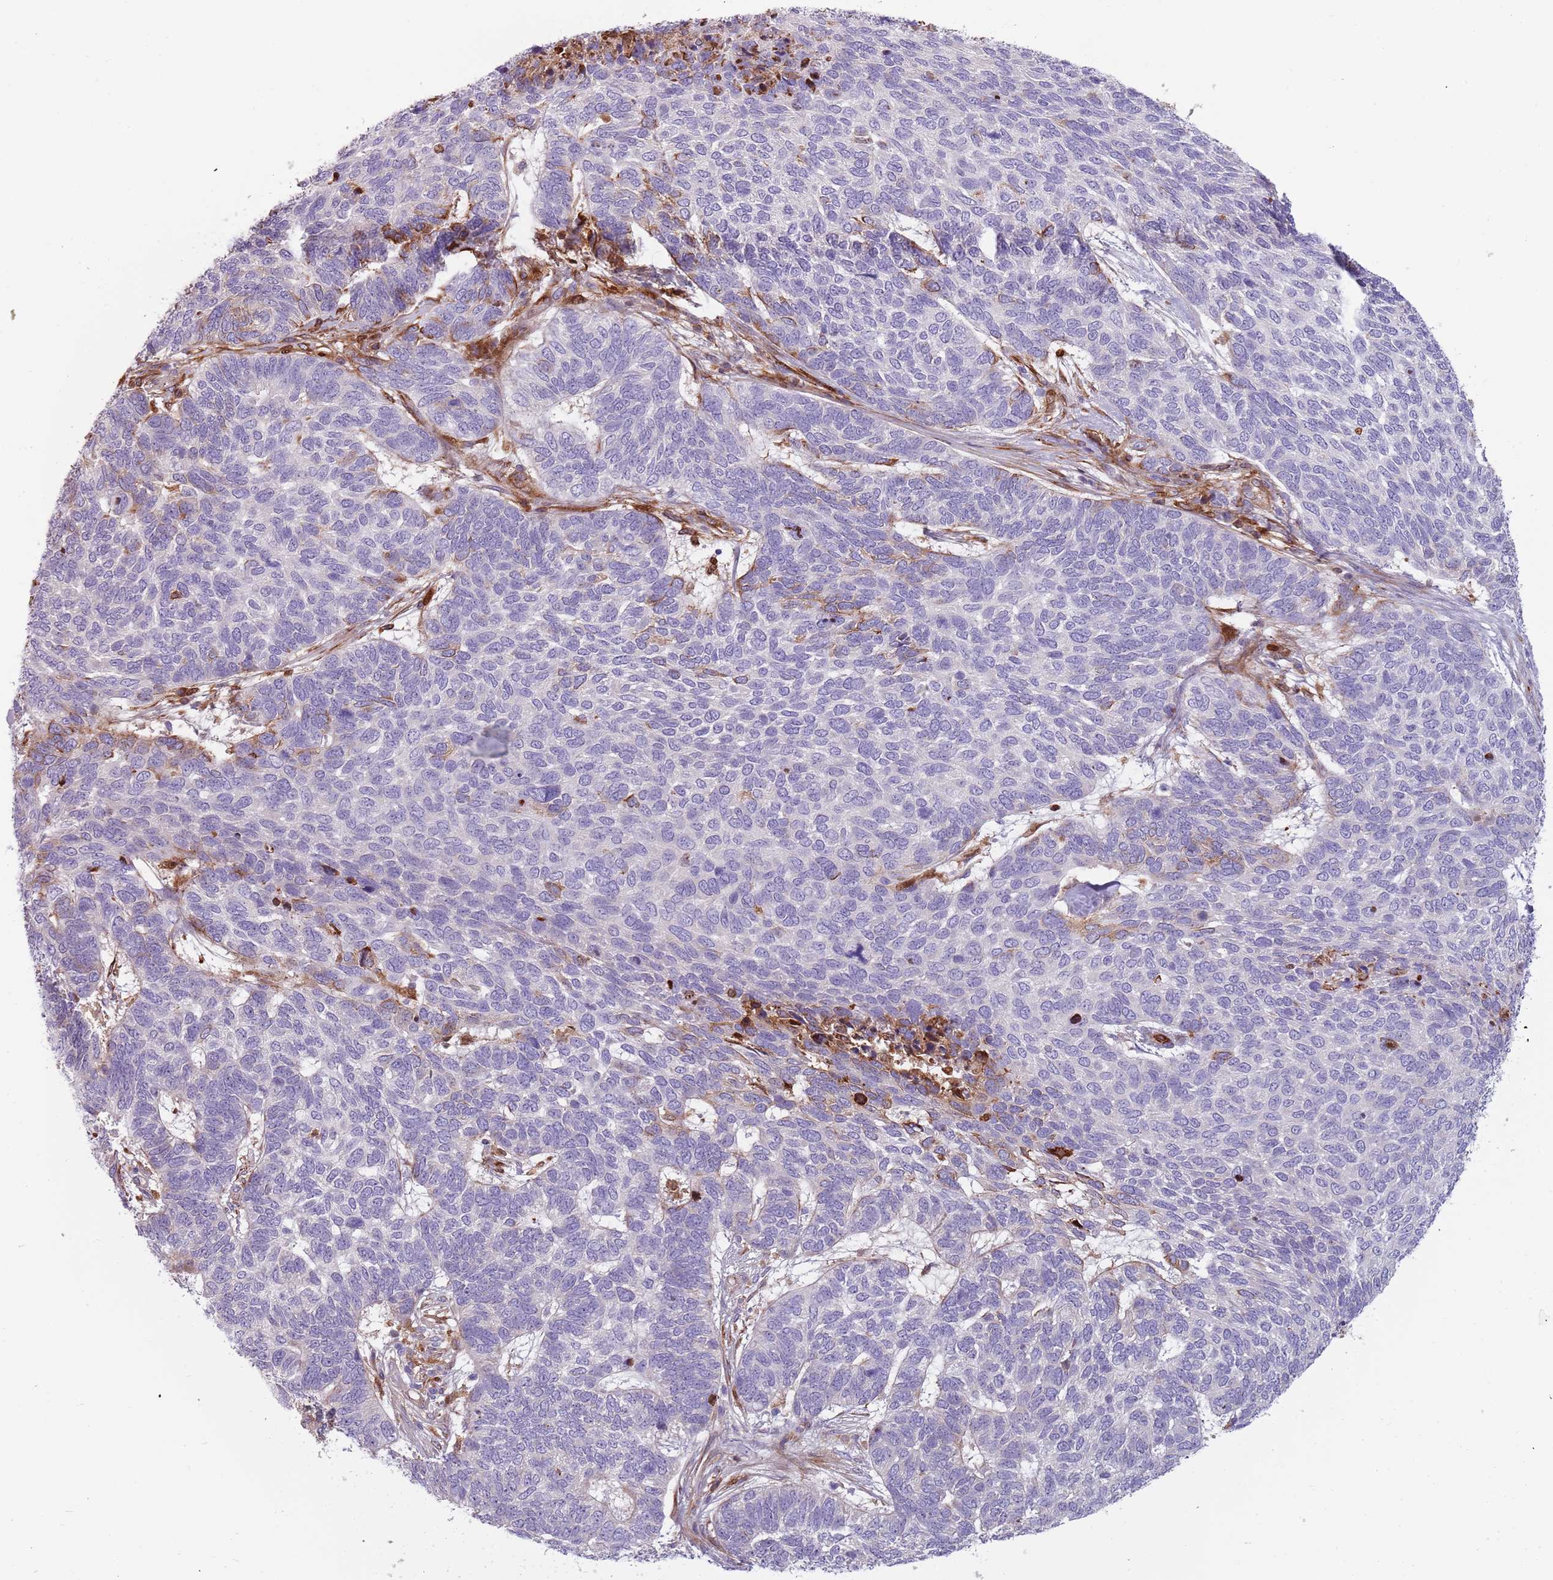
{"staining": {"intensity": "negative", "quantity": "none", "location": "none"}, "tissue": "skin cancer", "cell_type": "Tumor cells", "image_type": "cancer", "snomed": [{"axis": "morphology", "description": "Basal cell carcinoma"}, {"axis": "topography", "description": "Skin"}], "caption": "This is a photomicrograph of IHC staining of skin basal cell carcinoma, which shows no positivity in tumor cells.", "gene": "NADK", "patient": {"sex": "female", "age": 65}}